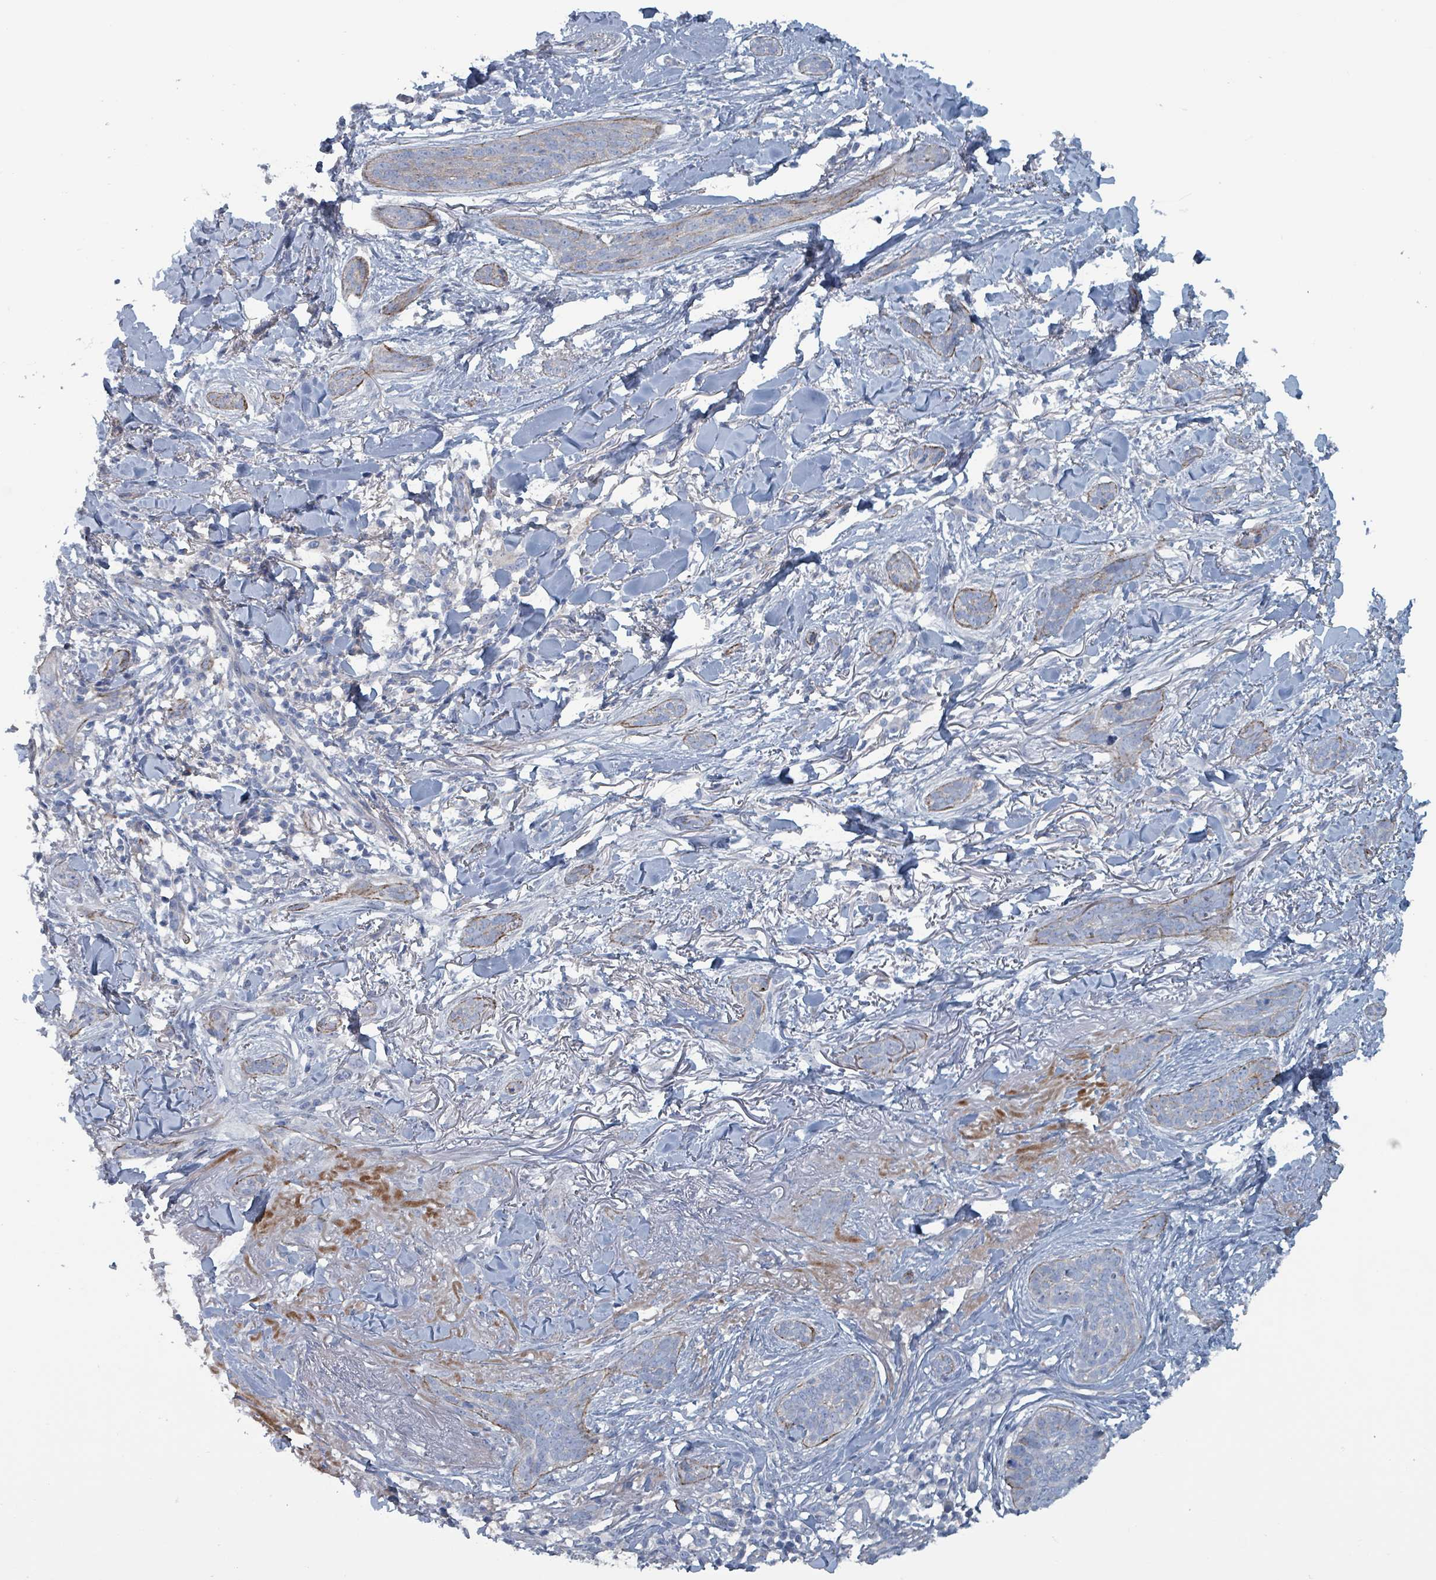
{"staining": {"intensity": "negative", "quantity": "none", "location": "none"}, "tissue": "skin cancer", "cell_type": "Tumor cells", "image_type": "cancer", "snomed": [{"axis": "morphology", "description": "Basal cell carcinoma"}, {"axis": "topography", "description": "Skin"}], "caption": "Immunohistochemistry micrograph of neoplastic tissue: basal cell carcinoma (skin) stained with DAB displays no significant protein positivity in tumor cells.", "gene": "TAAR5", "patient": {"sex": "male", "age": 52}}